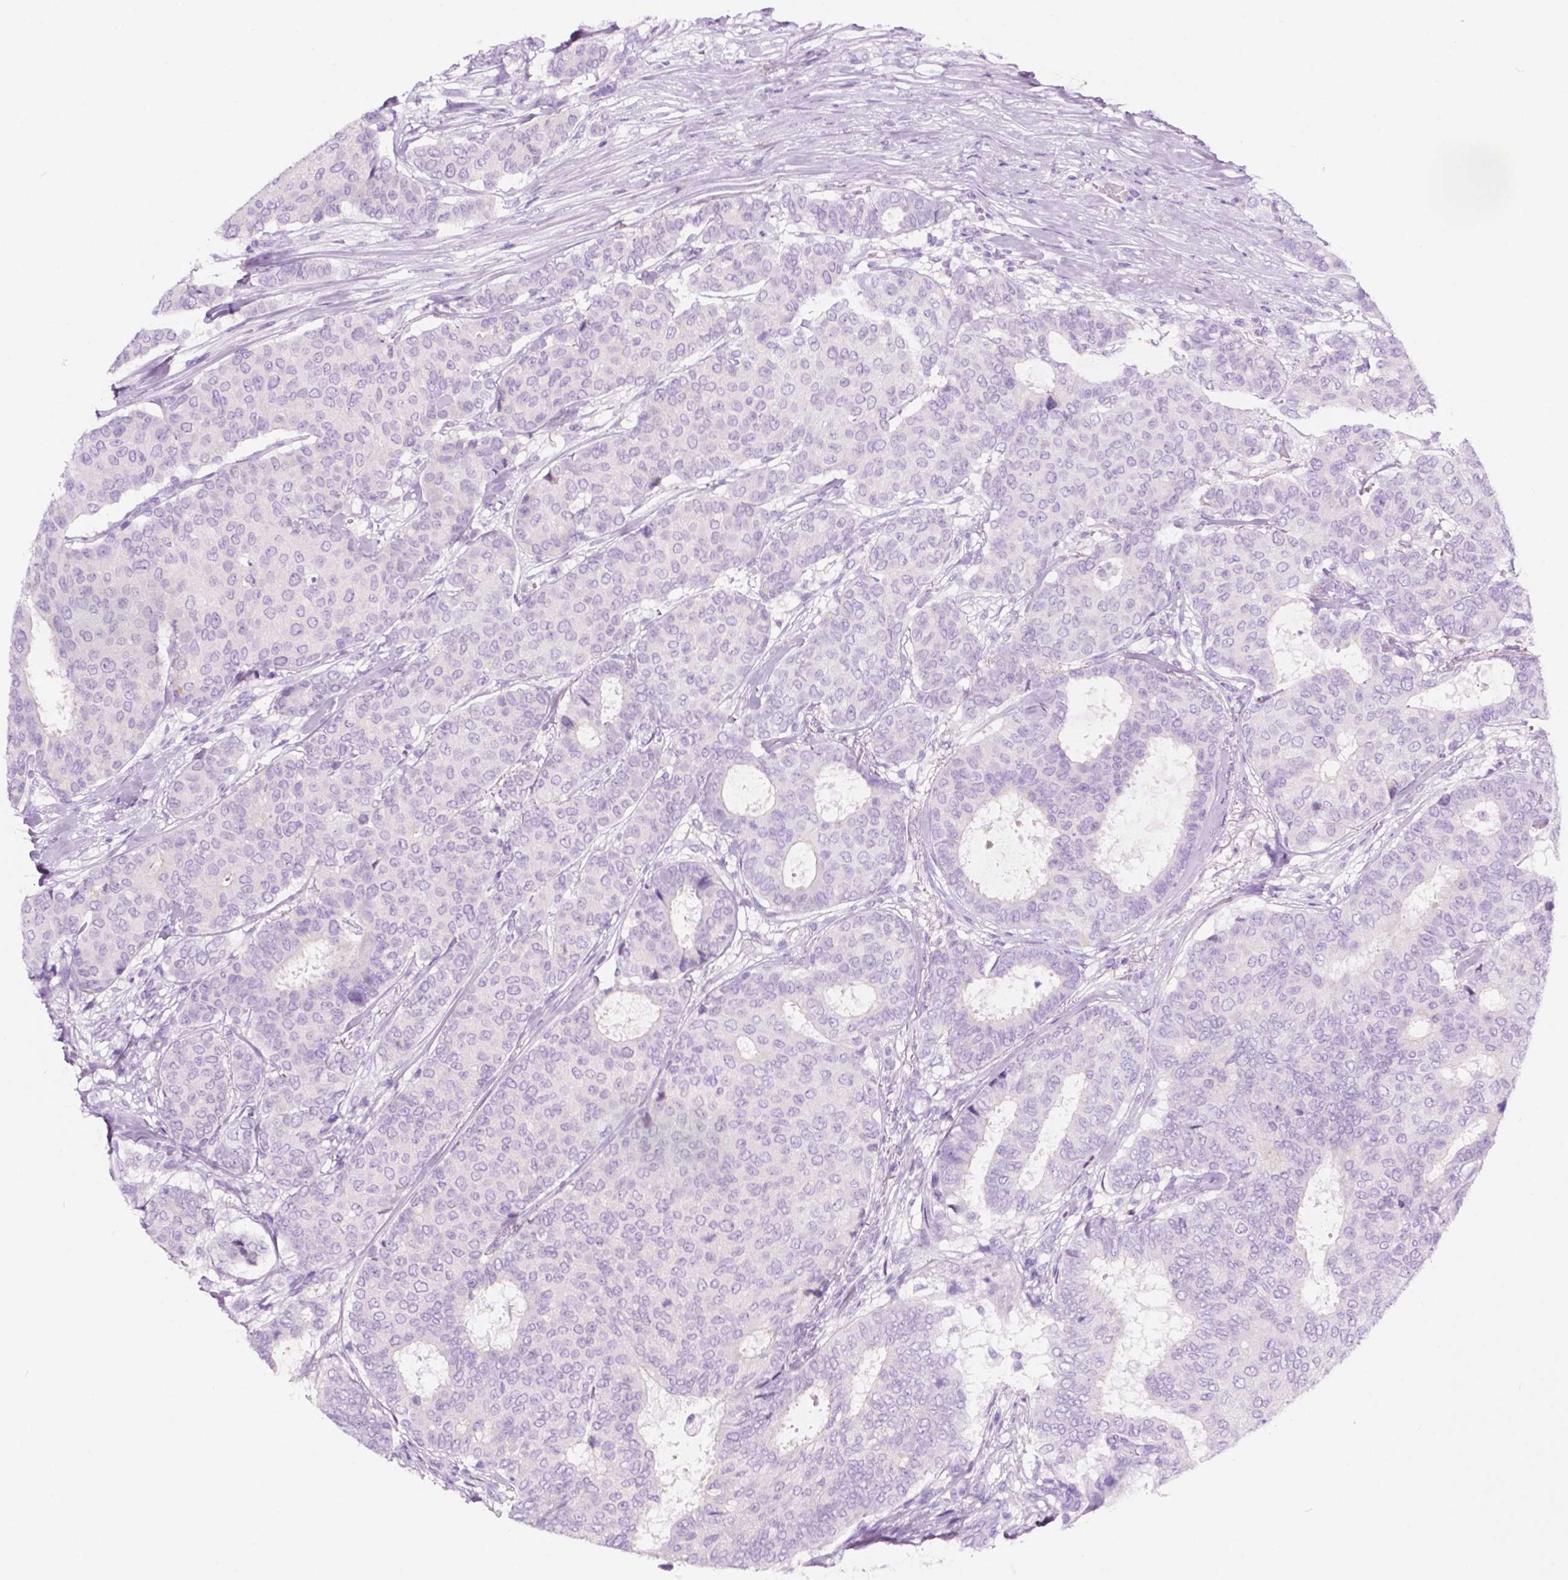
{"staining": {"intensity": "negative", "quantity": "none", "location": "none"}, "tissue": "breast cancer", "cell_type": "Tumor cells", "image_type": "cancer", "snomed": [{"axis": "morphology", "description": "Duct carcinoma"}, {"axis": "topography", "description": "Breast"}], "caption": "Tumor cells are negative for protein expression in human breast cancer (infiltrating ductal carcinoma).", "gene": "CUZD1", "patient": {"sex": "female", "age": 75}}